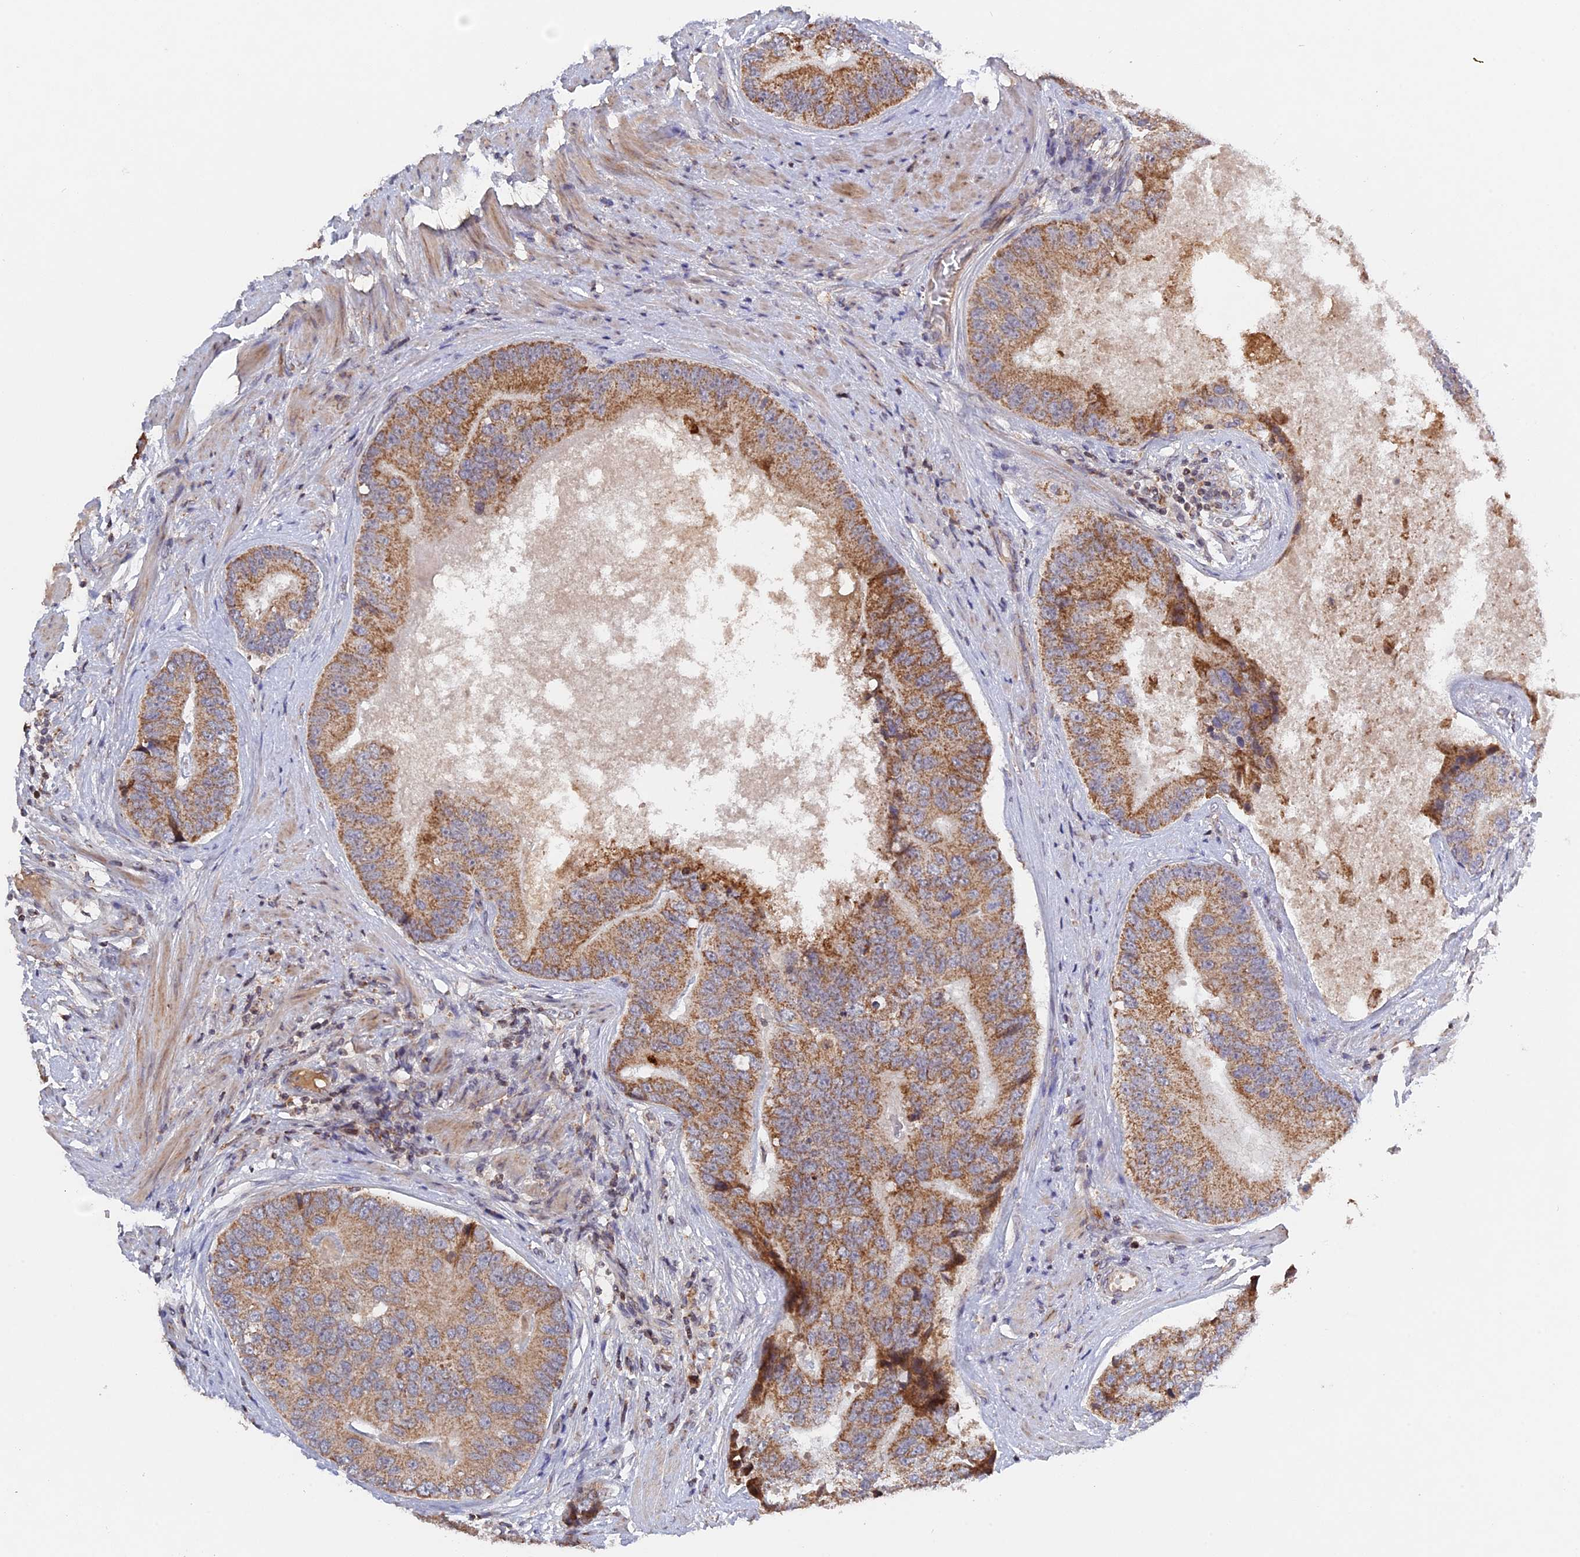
{"staining": {"intensity": "moderate", "quantity": ">75%", "location": "cytoplasmic/membranous"}, "tissue": "prostate cancer", "cell_type": "Tumor cells", "image_type": "cancer", "snomed": [{"axis": "morphology", "description": "Adenocarcinoma, High grade"}, {"axis": "topography", "description": "Prostate"}], "caption": "High-power microscopy captured an IHC histopathology image of adenocarcinoma (high-grade) (prostate), revealing moderate cytoplasmic/membranous staining in approximately >75% of tumor cells.", "gene": "MPV17L", "patient": {"sex": "male", "age": 70}}